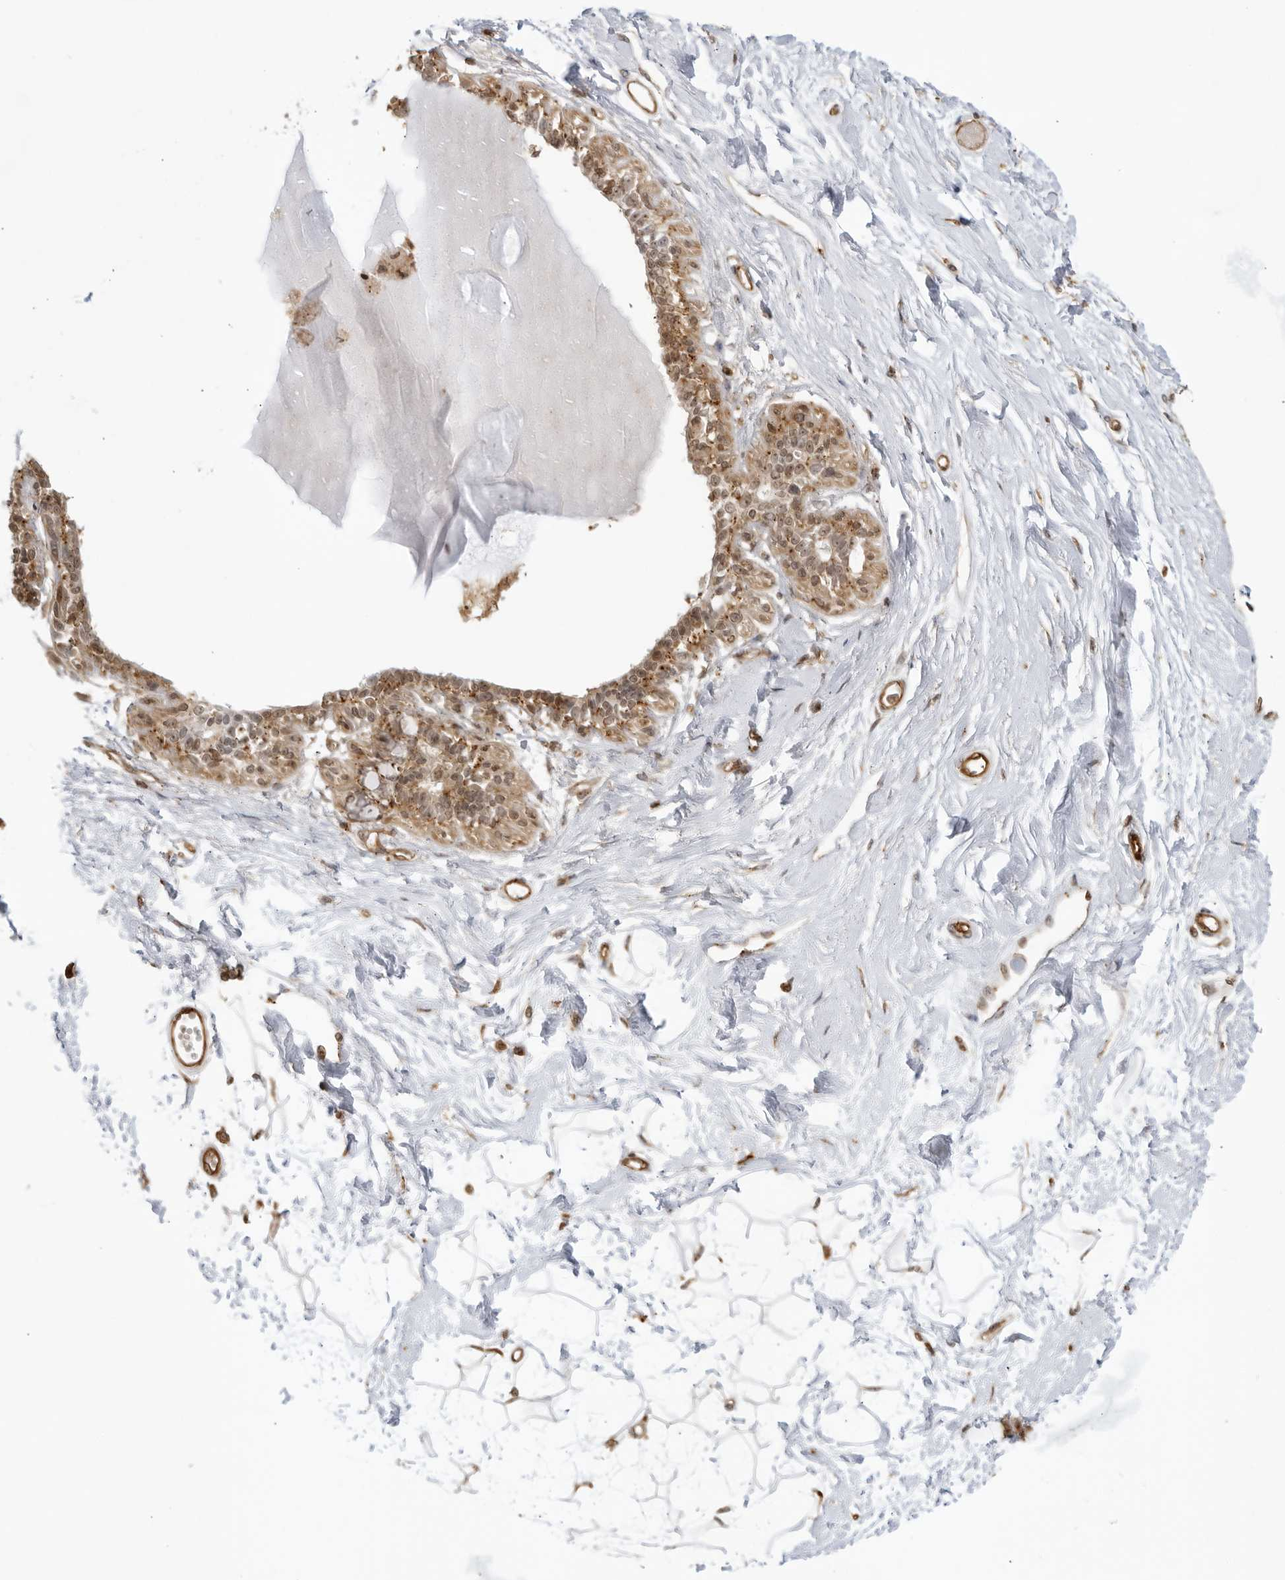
{"staining": {"intensity": "moderate", "quantity": ">75%", "location": "cytoplasmic/membranous,nuclear"}, "tissue": "breast", "cell_type": "Adipocytes", "image_type": "normal", "snomed": [{"axis": "morphology", "description": "Normal tissue, NOS"}, {"axis": "topography", "description": "Breast"}], "caption": "A brown stain highlights moderate cytoplasmic/membranous,nuclear expression of a protein in adipocytes of benign breast. (Stains: DAB (3,3'-diaminobenzidine) in brown, nuclei in blue, Microscopy: brightfield microscopy at high magnification).", "gene": "TCF21", "patient": {"sex": "female", "age": 45}}